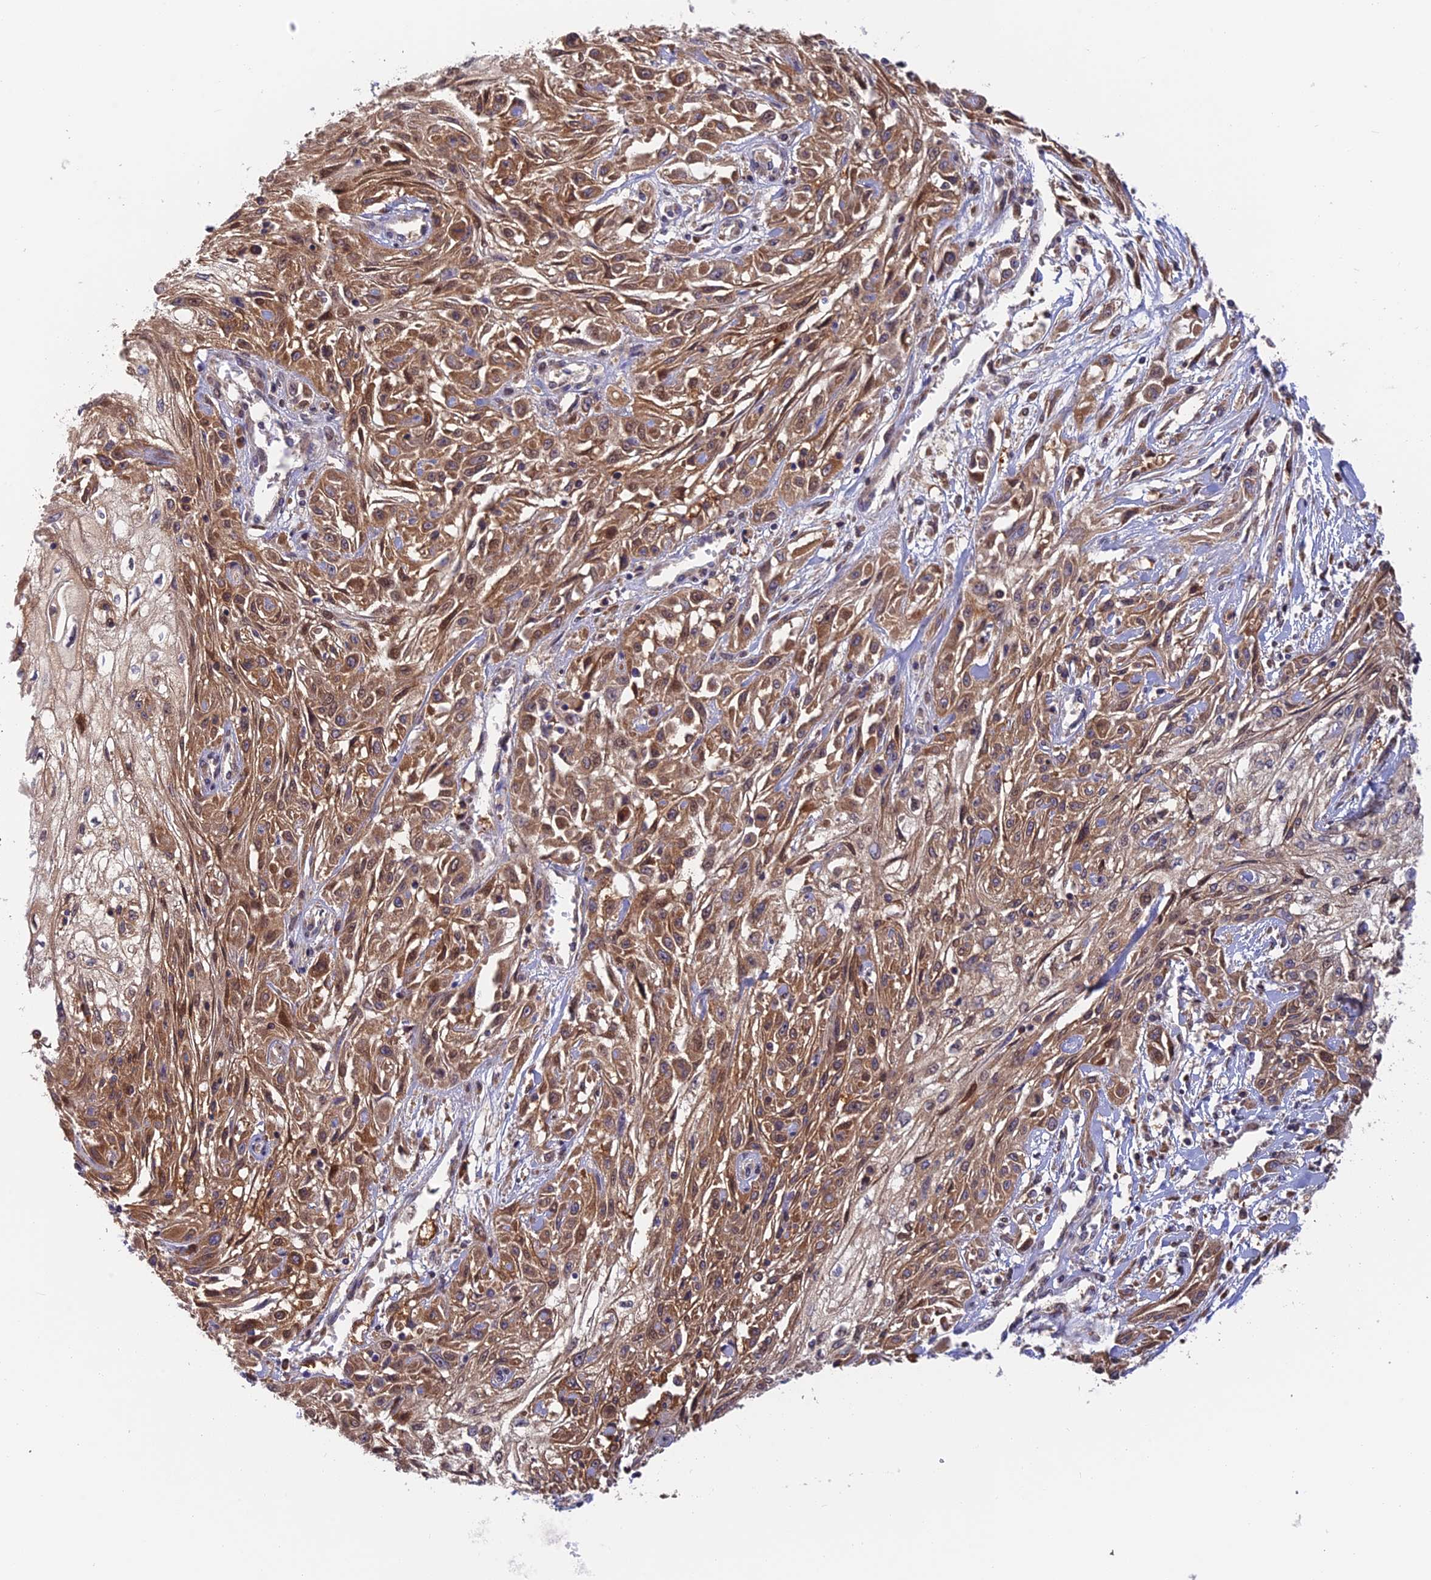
{"staining": {"intensity": "moderate", "quantity": ">75%", "location": "cytoplasmic/membranous,nuclear"}, "tissue": "skin cancer", "cell_type": "Tumor cells", "image_type": "cancer", "snomed": [{"axis": "morphology", "description": "Squamous cell carcinoma, NOS"}, {"axis": "morphology", "description": "Squamous cell carcinoma, metastatic, NOS"}, {"axis": "topography", "description": "Skin"}, {"axis": "topography", "description": "Lymph node"}], "caption": "Immunohistochemical staining of skin cancer (squamous cell carcinoma) demonstrates medium levels of moderate cytoplasmic/membranous and nuclear protein positivity in about >75% of tumor cells.", "gene": "IPO5", "patient": {"sex": "male", "age": 75}}